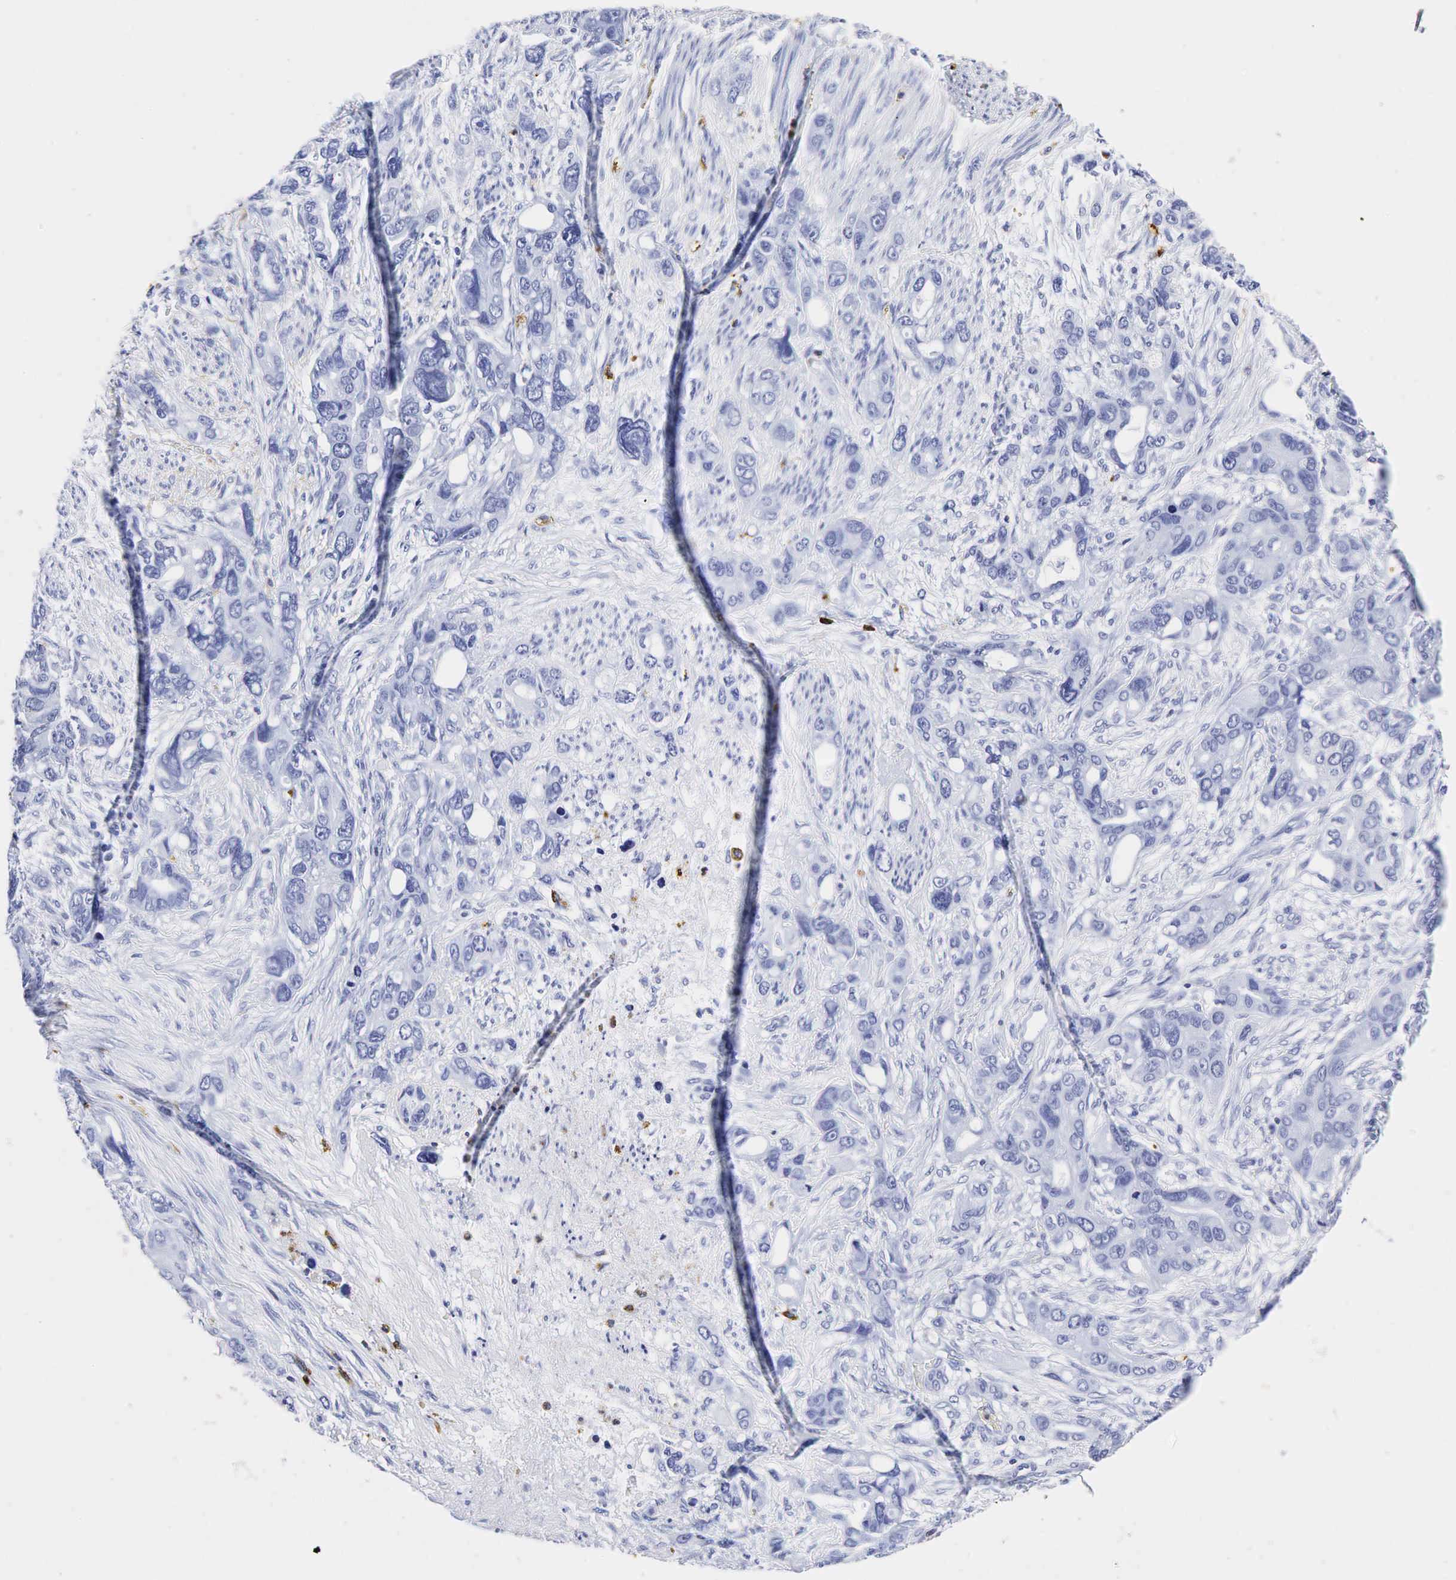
{"staining": {"intensity": "negative", "quantity": "none", "location": "none"}, "tissue": "stomach cancer", "cell_type": "Tumor cells", "image_type": "cancer", "snomed": [{"axis": "morphology", "description": "Adenocarcinoma, NOS"}, {"axis": "topography", "description": "Stomach, upper"}], "caption": "An image of human stomach cancer (adenocarcinoma) is negative for staining in tumor cells.", "gene": "LYZ", "patient": {"sex": "male", "age": 47}}